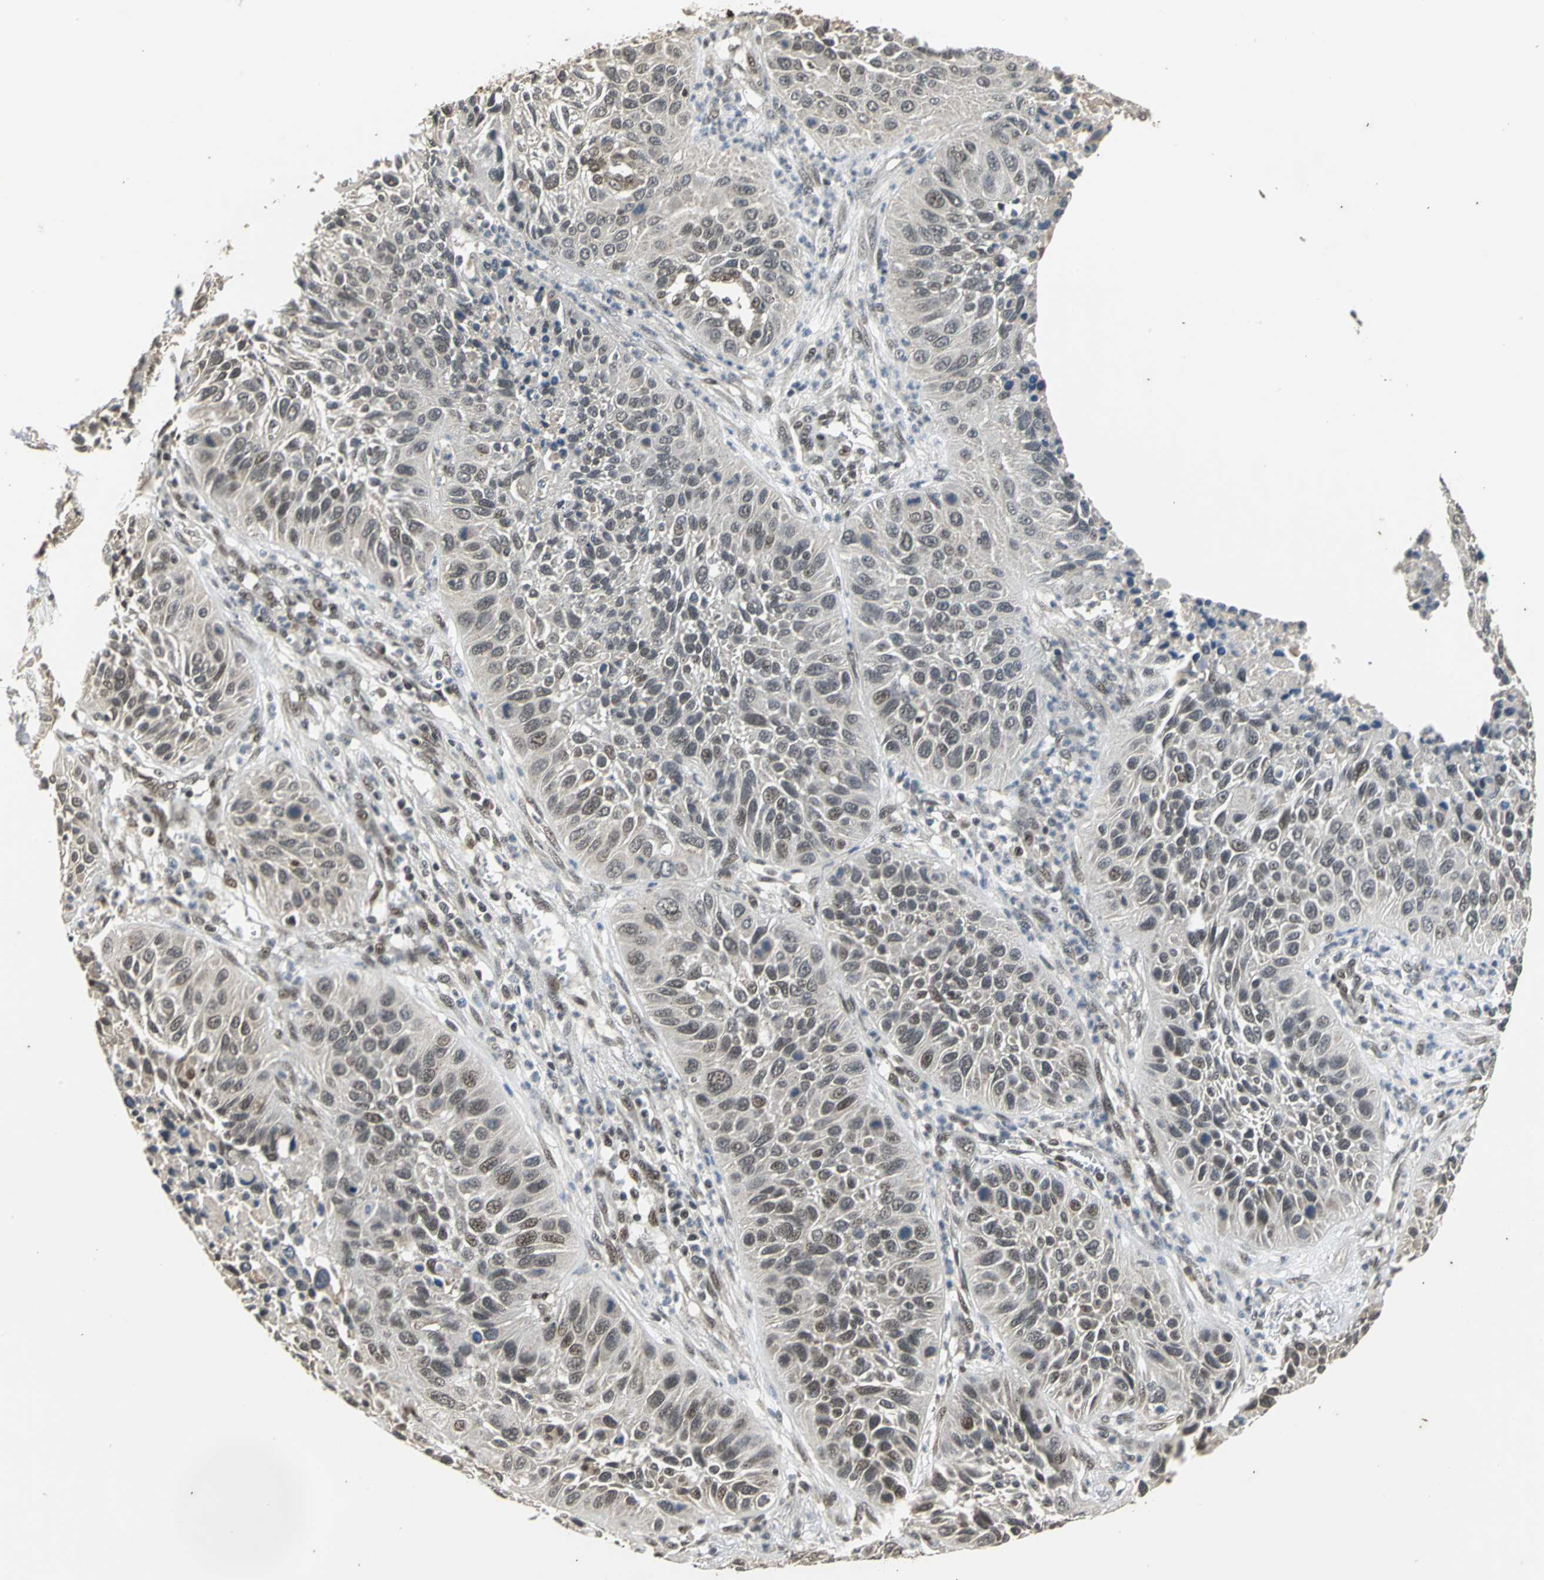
{"staining": {"intensity": "weak", "quantity": "25%-75%", "location": "cytoplasmic/membranous"}, "tissue": "lung cancer", "cell_type": "Tumor cells", "image_type": "cancer", "snomed": [{"axis": "morphology", "description": "Squamous cell carcinoma, NOS"}, {"axis": "topography", "description": "Lung"}], "caption": "Immunohistochemistry (IHC) histopathology image of neoplastic tissue: human lung cancer (squamous cell carcinoma) stained using immunohistochemistry shows low levels of weak protein expression localized specifically in the cytoplasmic/membranous of tumor cells, appearing as a cytoplasmic/membranous brown color.", "gene": "NOTCH3", "patient": {"sex": "female", "age": 76}}